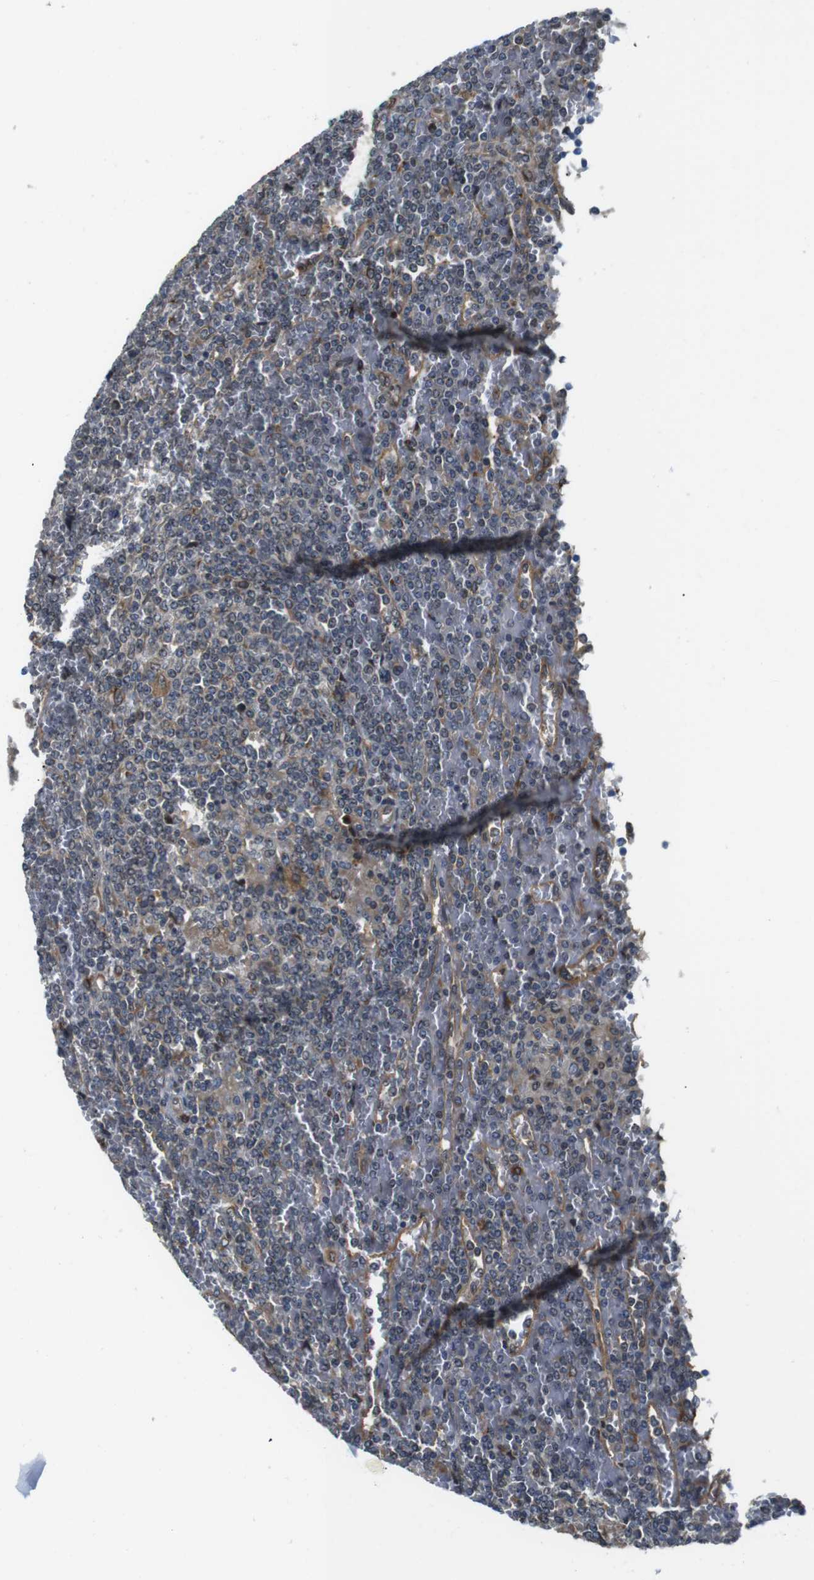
{"staining": {"intensity": "negative", "quantity": "none", "location": "none"}, "tissue": "lymphoma", "cell_type": "Tumor cells", "image_type": "cancer", "snomed": [{"axis": "morphology", "description": "Malignant lymphoma, non-Hodgkin's type, Low grade"}, {"axis": "topography", "description": "Spleen"}], "caption": "A histopathology image of human low-grade malignant lymphoma, non-Hodgkin's type is negative for staining in tumor cells.", "gene": "TMEM143", "patient": {"sex": "female", "age": 19}}